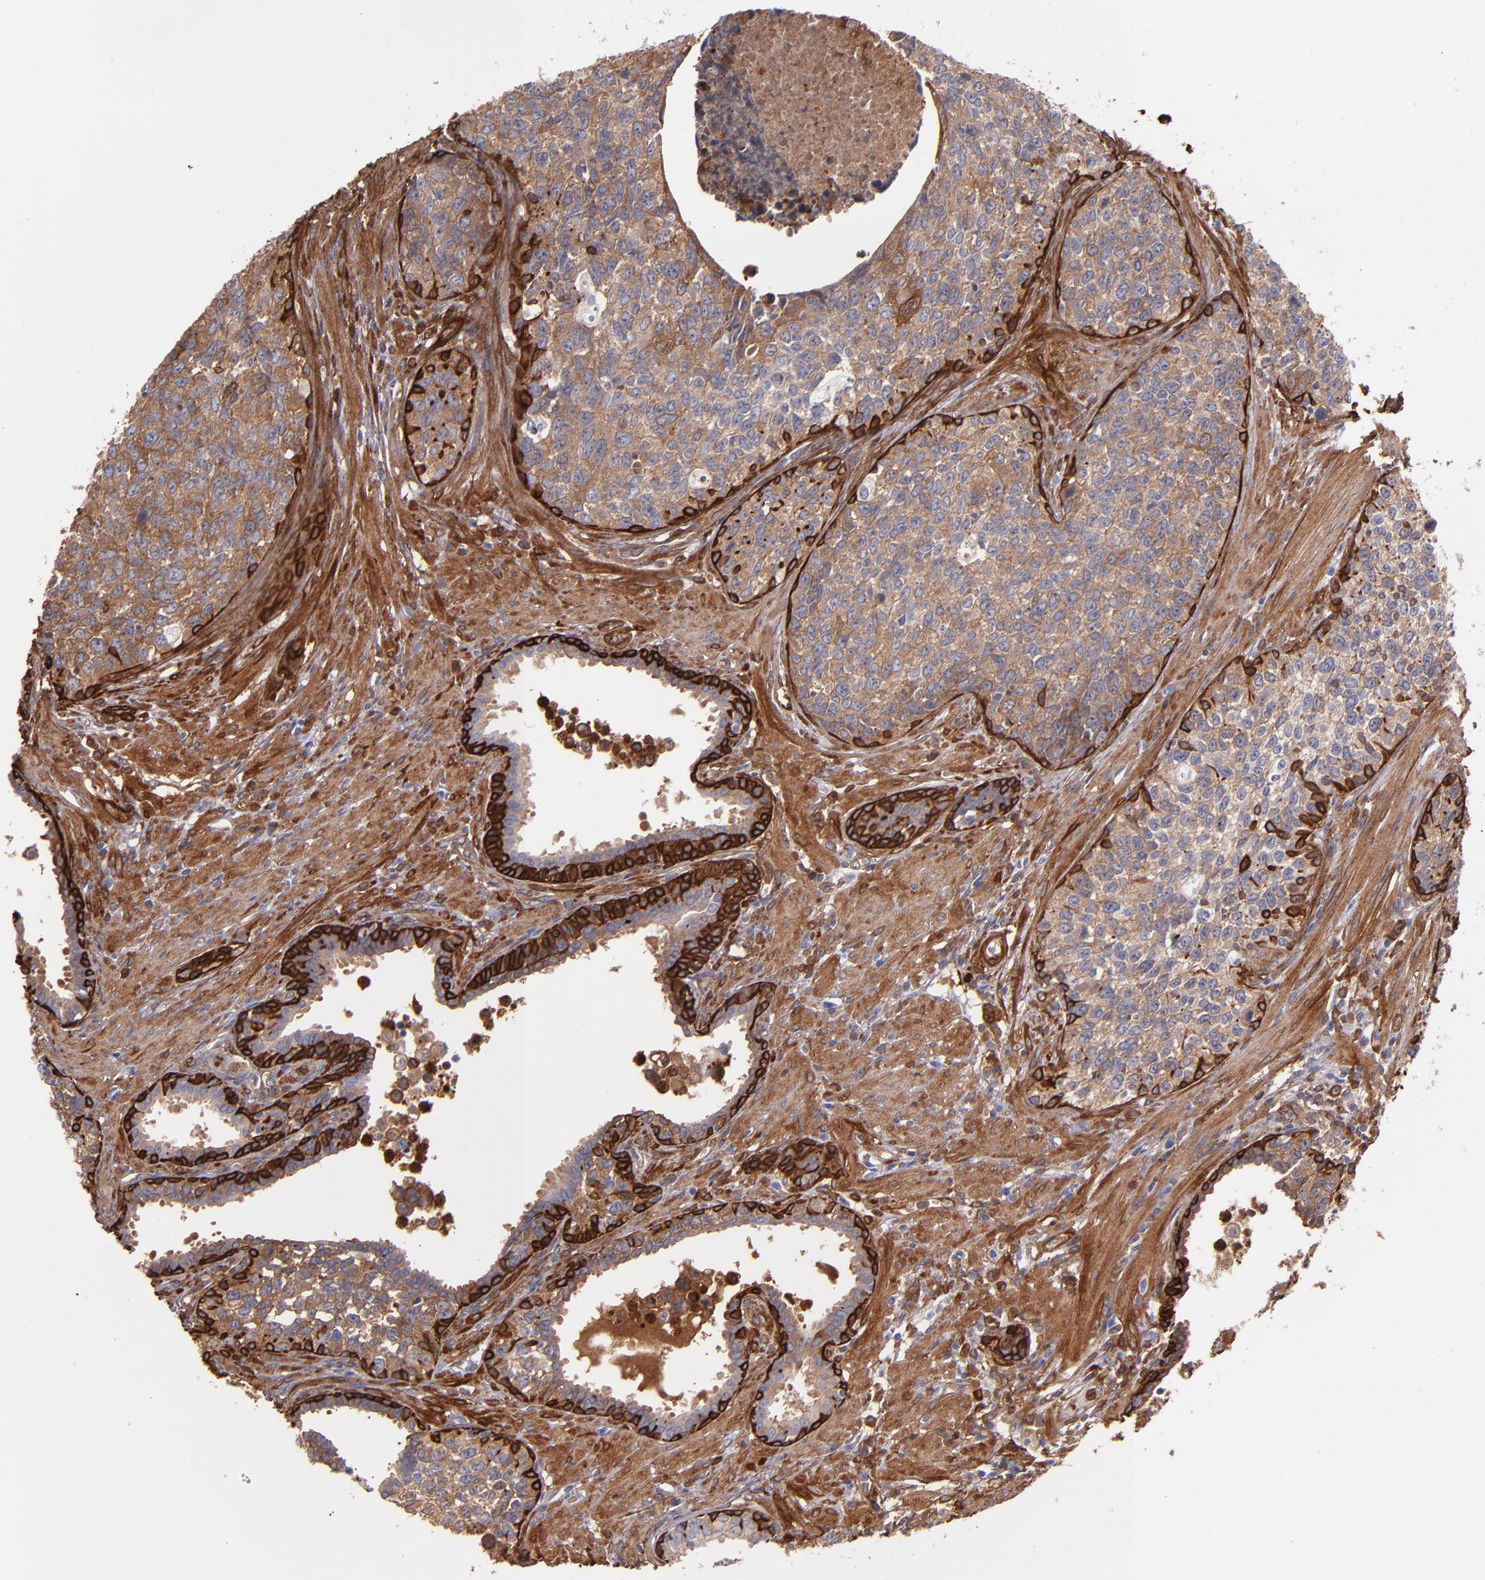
{"staining": {"intensity": "strong", "quantity": ">75%", "location": "cytoplasmic/membranous"}, "tissue": "urothelial cancer", "cell_type": "Tumor cells", "image_type": "cancer", "snomed": [{"axis": "morphology", "description": "Urothelial carcinoma, High grade"}, {"axis": "topography", "description": "Urinary bladder"}], "caption": "IHC of human urothelial cancer reveals high levels of strong cytoplasmic/membranous positivity in about >75% of tumor cells.", "gene": "VCL", "patient": {"sex": "male", "age": 81}}